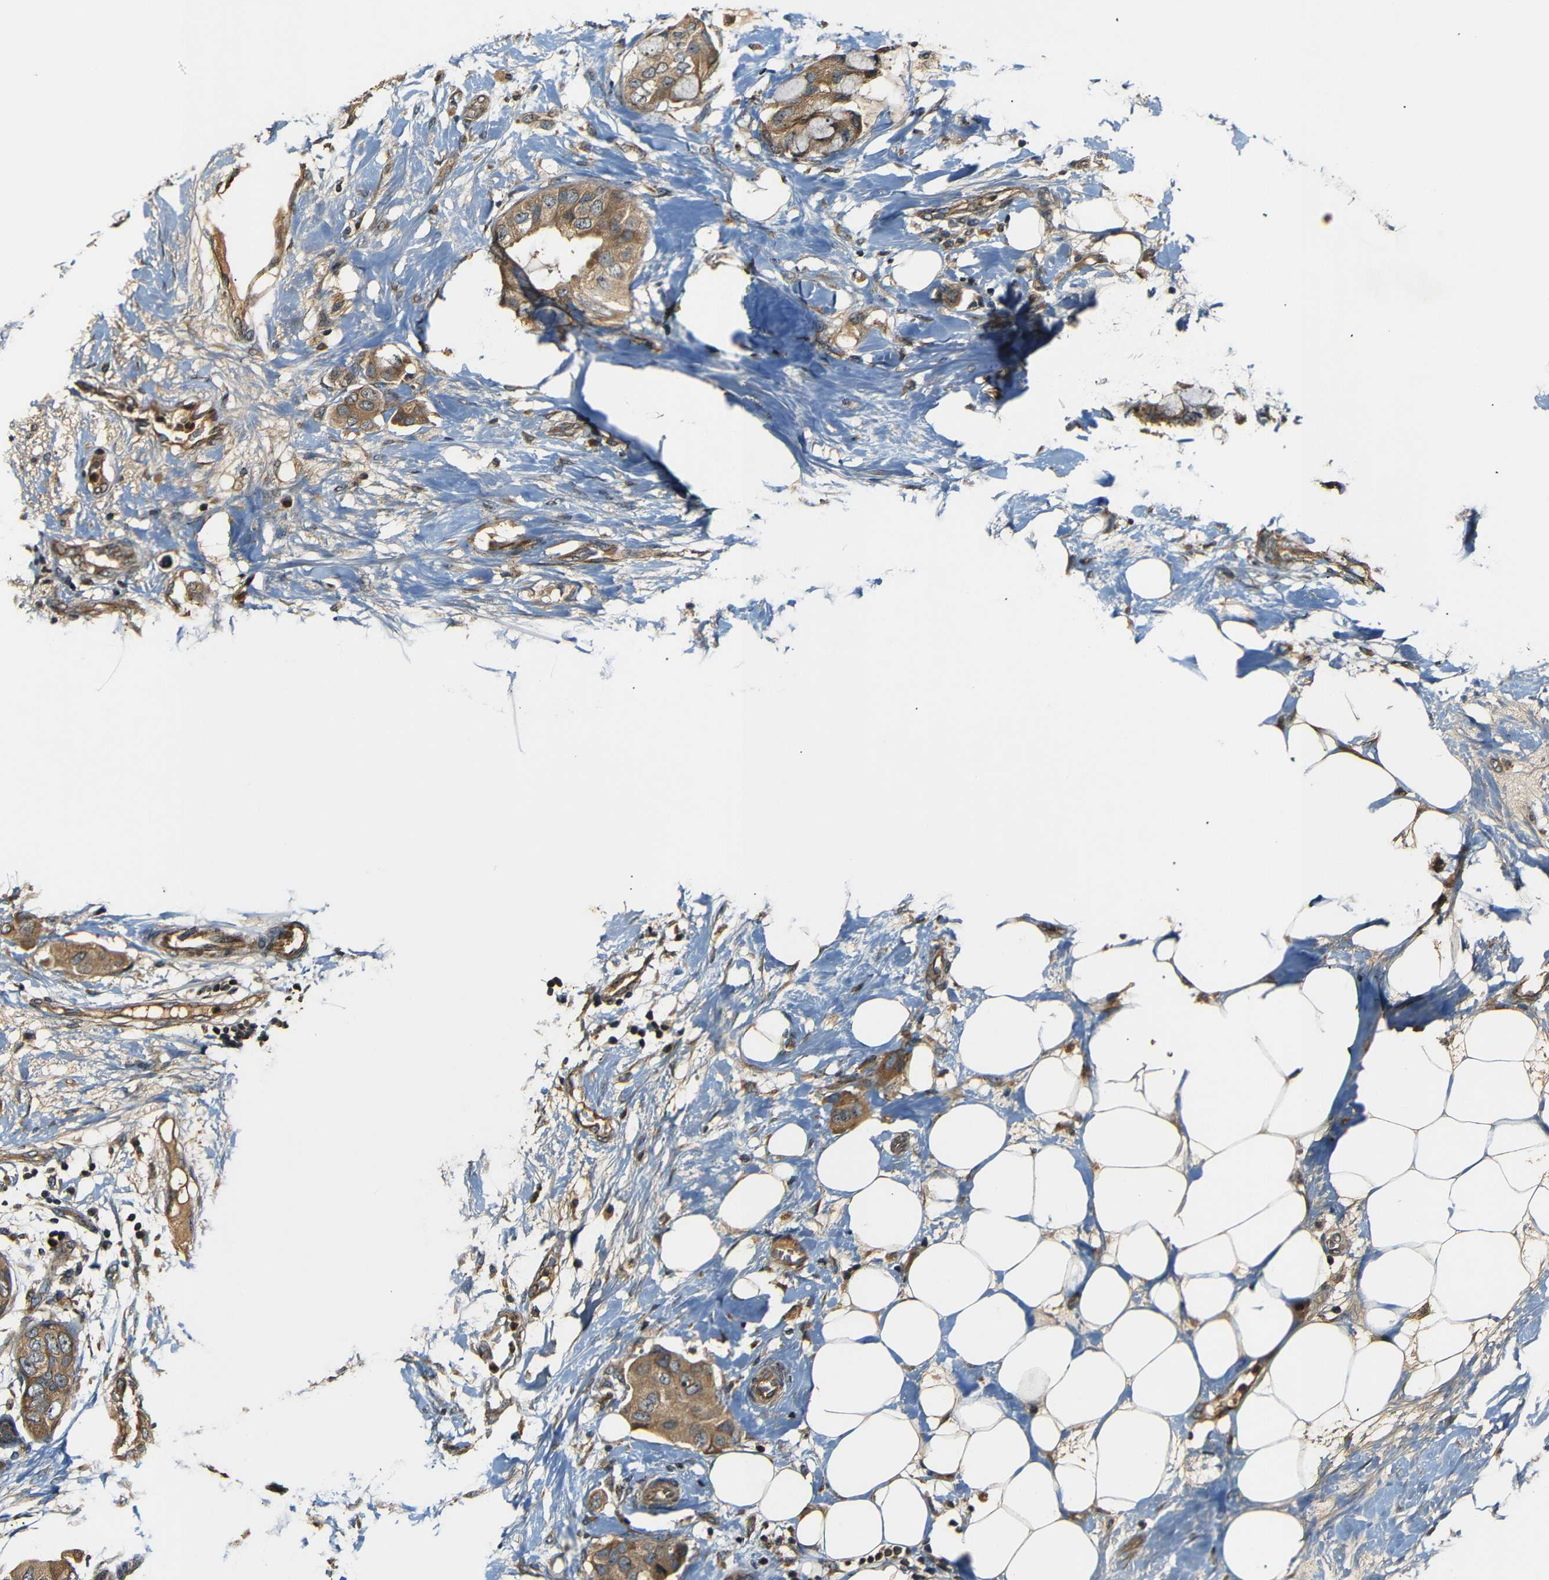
{"staining": {"intensity": "moderate", "quantity": ">75%", "location": "cytoplasmic/membranous"}, "tissue": "breast cancer", "cell_type": "Tumor cells", "image_type": "cancer", "snomed": [{"axis": "morphology", "description": "Duct carcinoma"}, {"axis": "topography", "description": "Breast"}], "caption": "A histopathology image of human breast cancer (invasive ductal carcinoma) stained for a protein displays moderate cytoplasmic/membranous brown staining in tumor cells.", "gene": "TANK", "patient": {"sex": "female", "age": 40}}